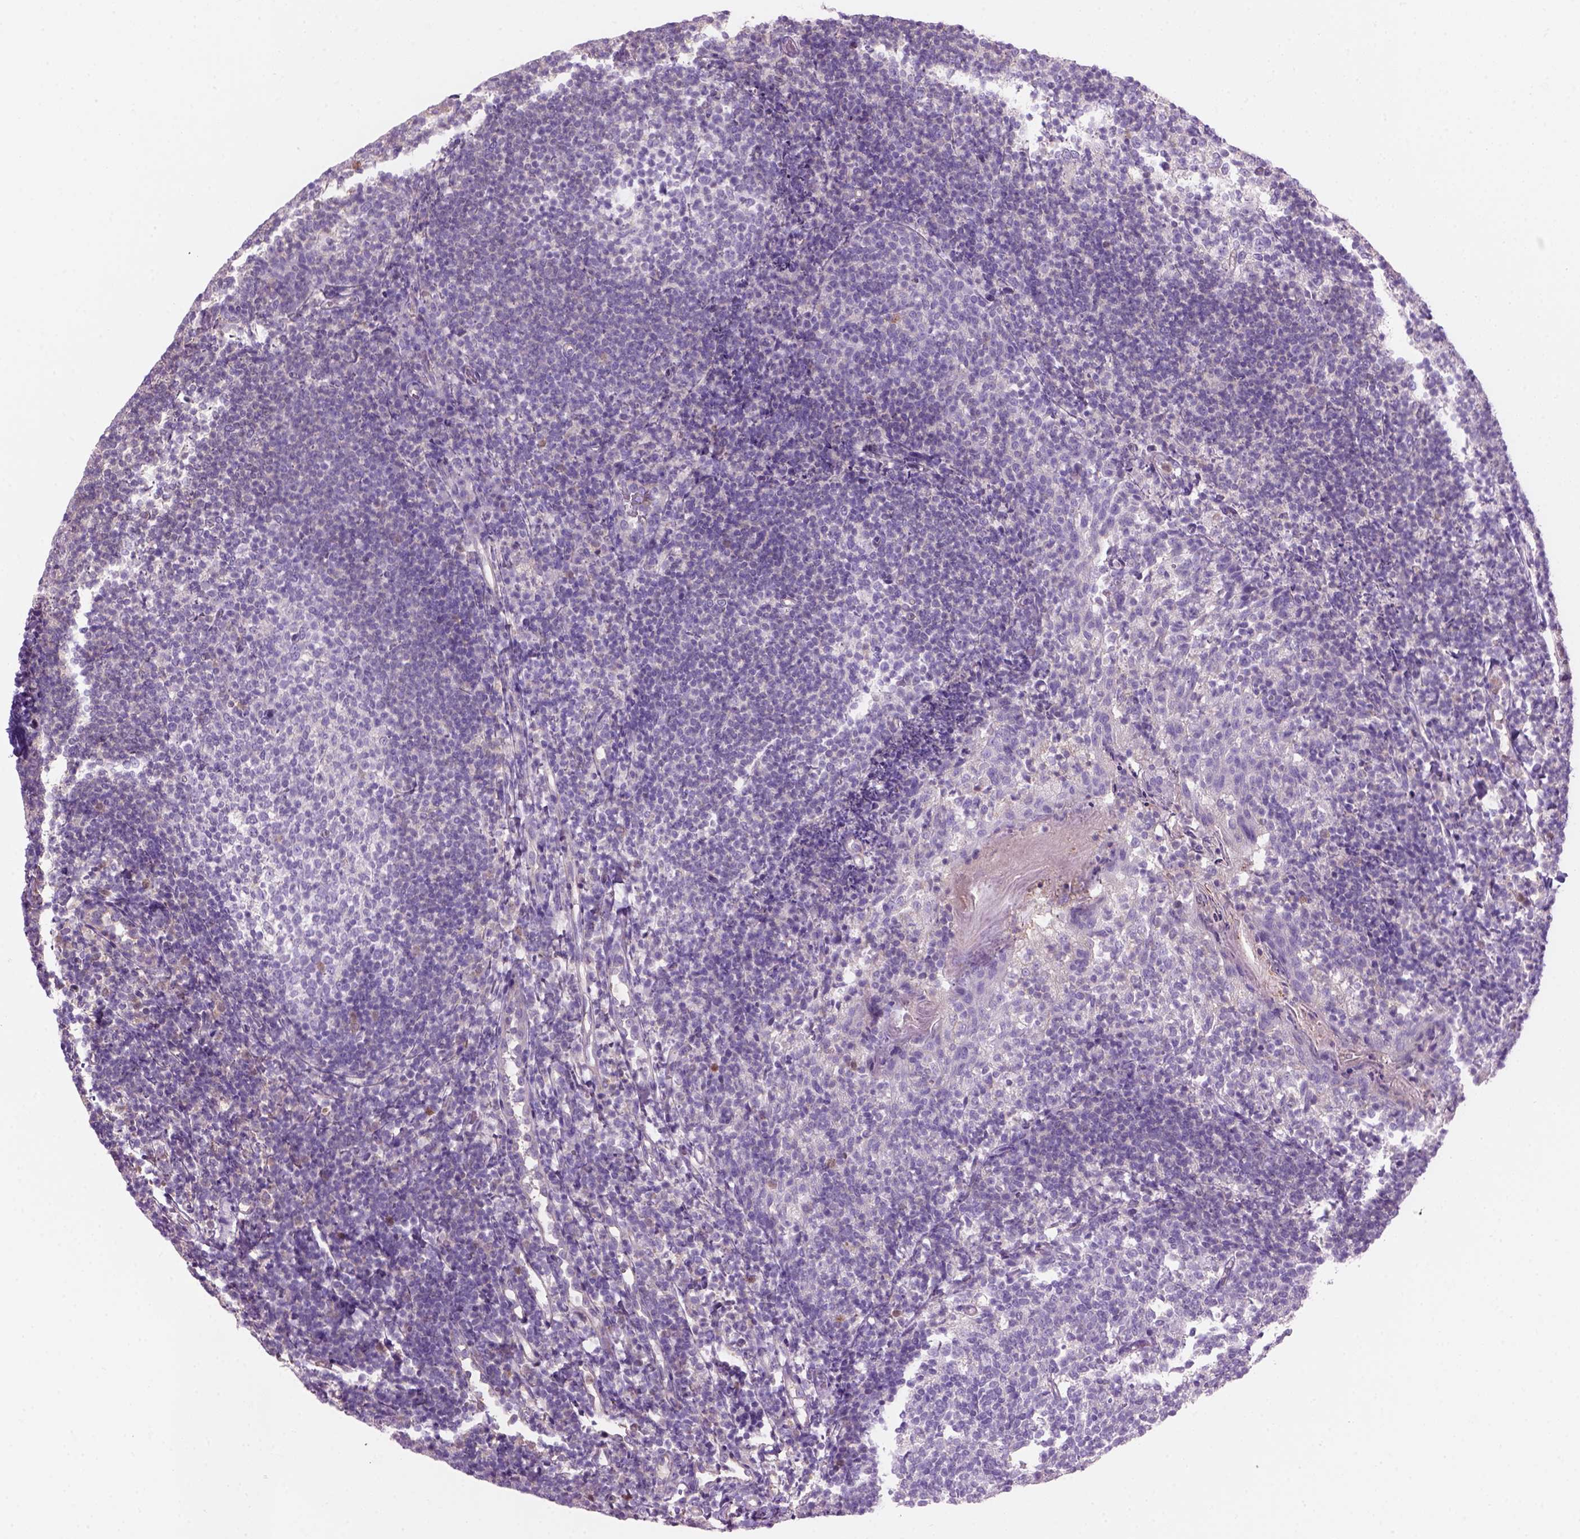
{"staining": {"intensity": "negative", "quantity": "none", "location": "none"}, "tissue": "tonsil", "cell_type": "Germinal center cells", "image_type": "normal", "snomed": [{"axis": "morphology", "description": "Normal tissue, NOS"}, {"axis": "topography", "description": "Tonsil"}], "caption": "High magnification brightfield microscopy of benign tonsil stained with DAB (3,3'-diaminobenzidine) (brown) and counterstained with hematoxylin (blue): germinal center cells show no significant positivity. Brightfield microscopy of IHC stained with DAB (3,3'-diaminobenzidine) (brown) and hematoxylin (blue), captured at high magnification.", "gene": "CD84", "patient": {"sex": "female", "age": 10}}